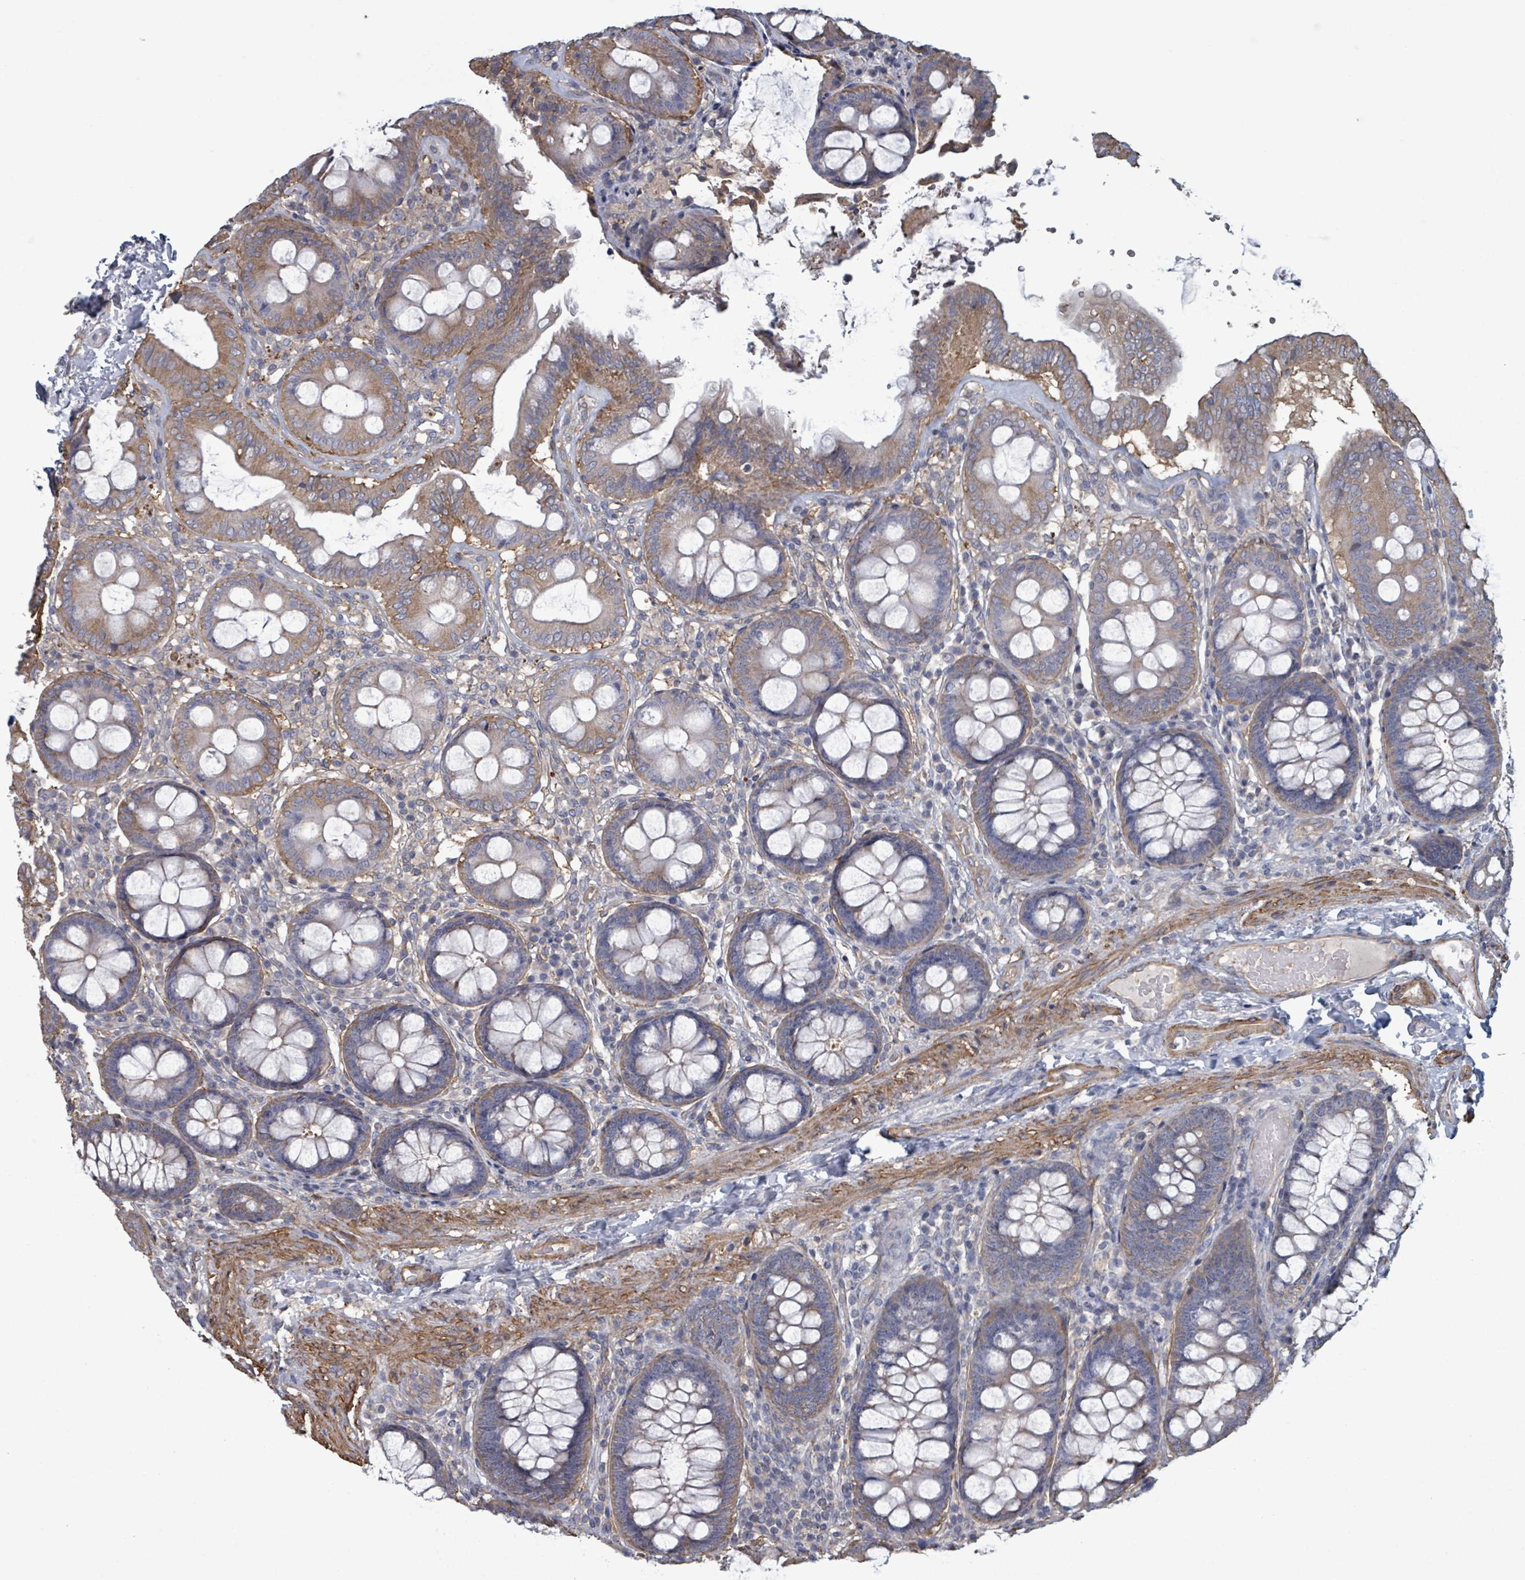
{"staining": {"intensity": "weak", "quantity": ">75%", "location": "cytoplasmic/membranous"}, "tissue": "colon", "cell_type": "Endothelial cells", "image_type": "normal", "snomed": [{"axis": "morphology", "description": "Normal tissue, NOS"}, {"axis": "topography", "description": "Colon"}], "caption": "Protein expression analysis of unremarkable colon displays weak cytoplasmic/membranous staining in about >75% of endothelial cells. The staining was performed using DAB (3,3'-diaminobenzidine) to visualize the protein expression in brown, while the nuclei were stained in blue with hematoxylin (Magnification: 20x).", "gene": "ADCK1", "patient": {"sex": "male", "age": 84}}